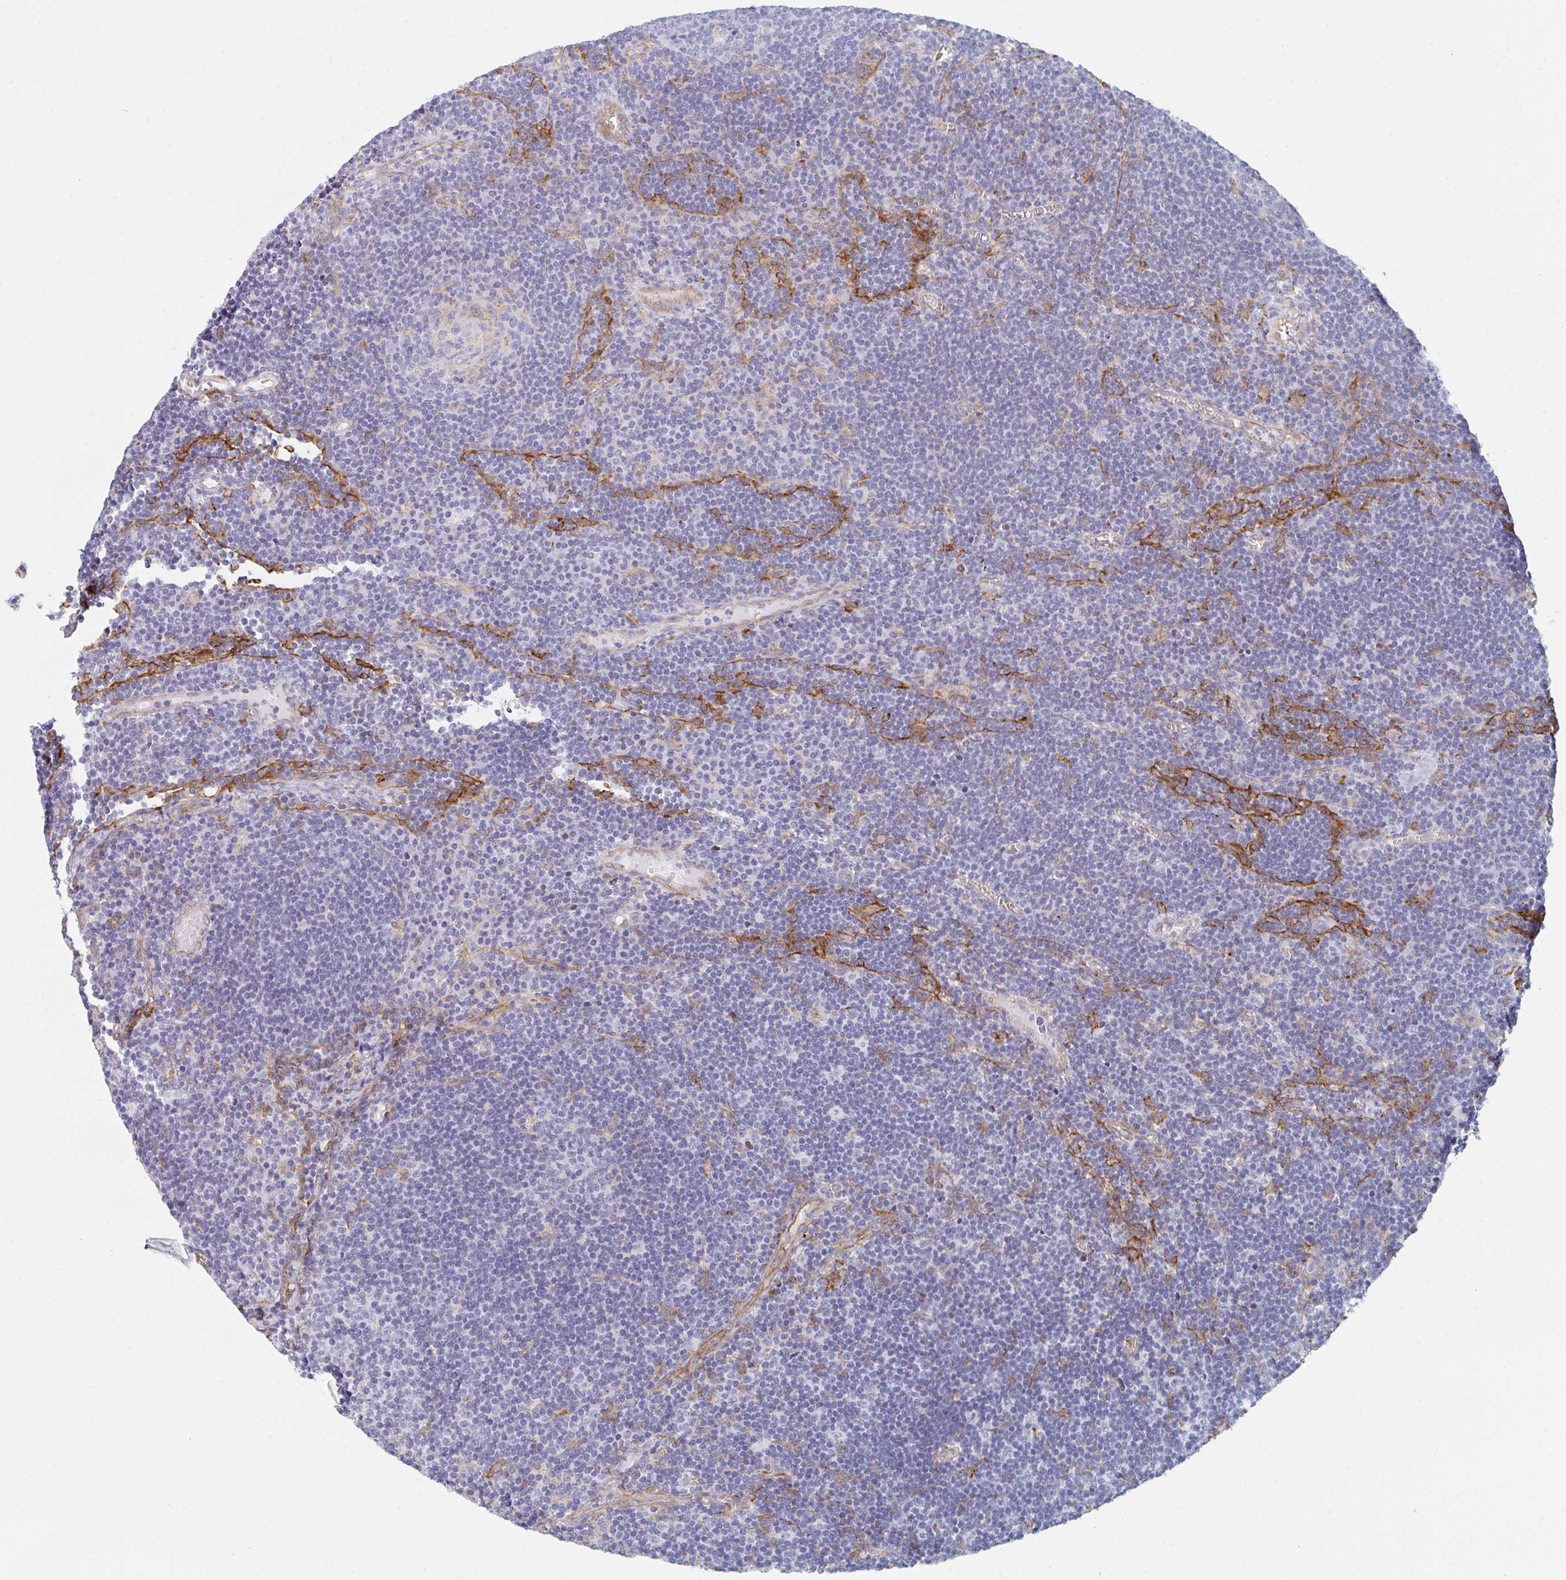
{"staining": {"intensity": "negative", "quantity": "none", "location": "none"}, "tissue": "lymph node", "cell_type": "Germinal center cells", "image_type": "normal", "snomed": [{"axis": "morphology", "description": "Normal tissue, NOS"}, {"axis": "topography", "description": "Lymph node"}], "caption": "This is a image of immunohistochemistry staining of benign lymph node, which shows no staining in germinal center cells.", "gene": "DAB2", "patient": {"sex": "male", "age": 67}}